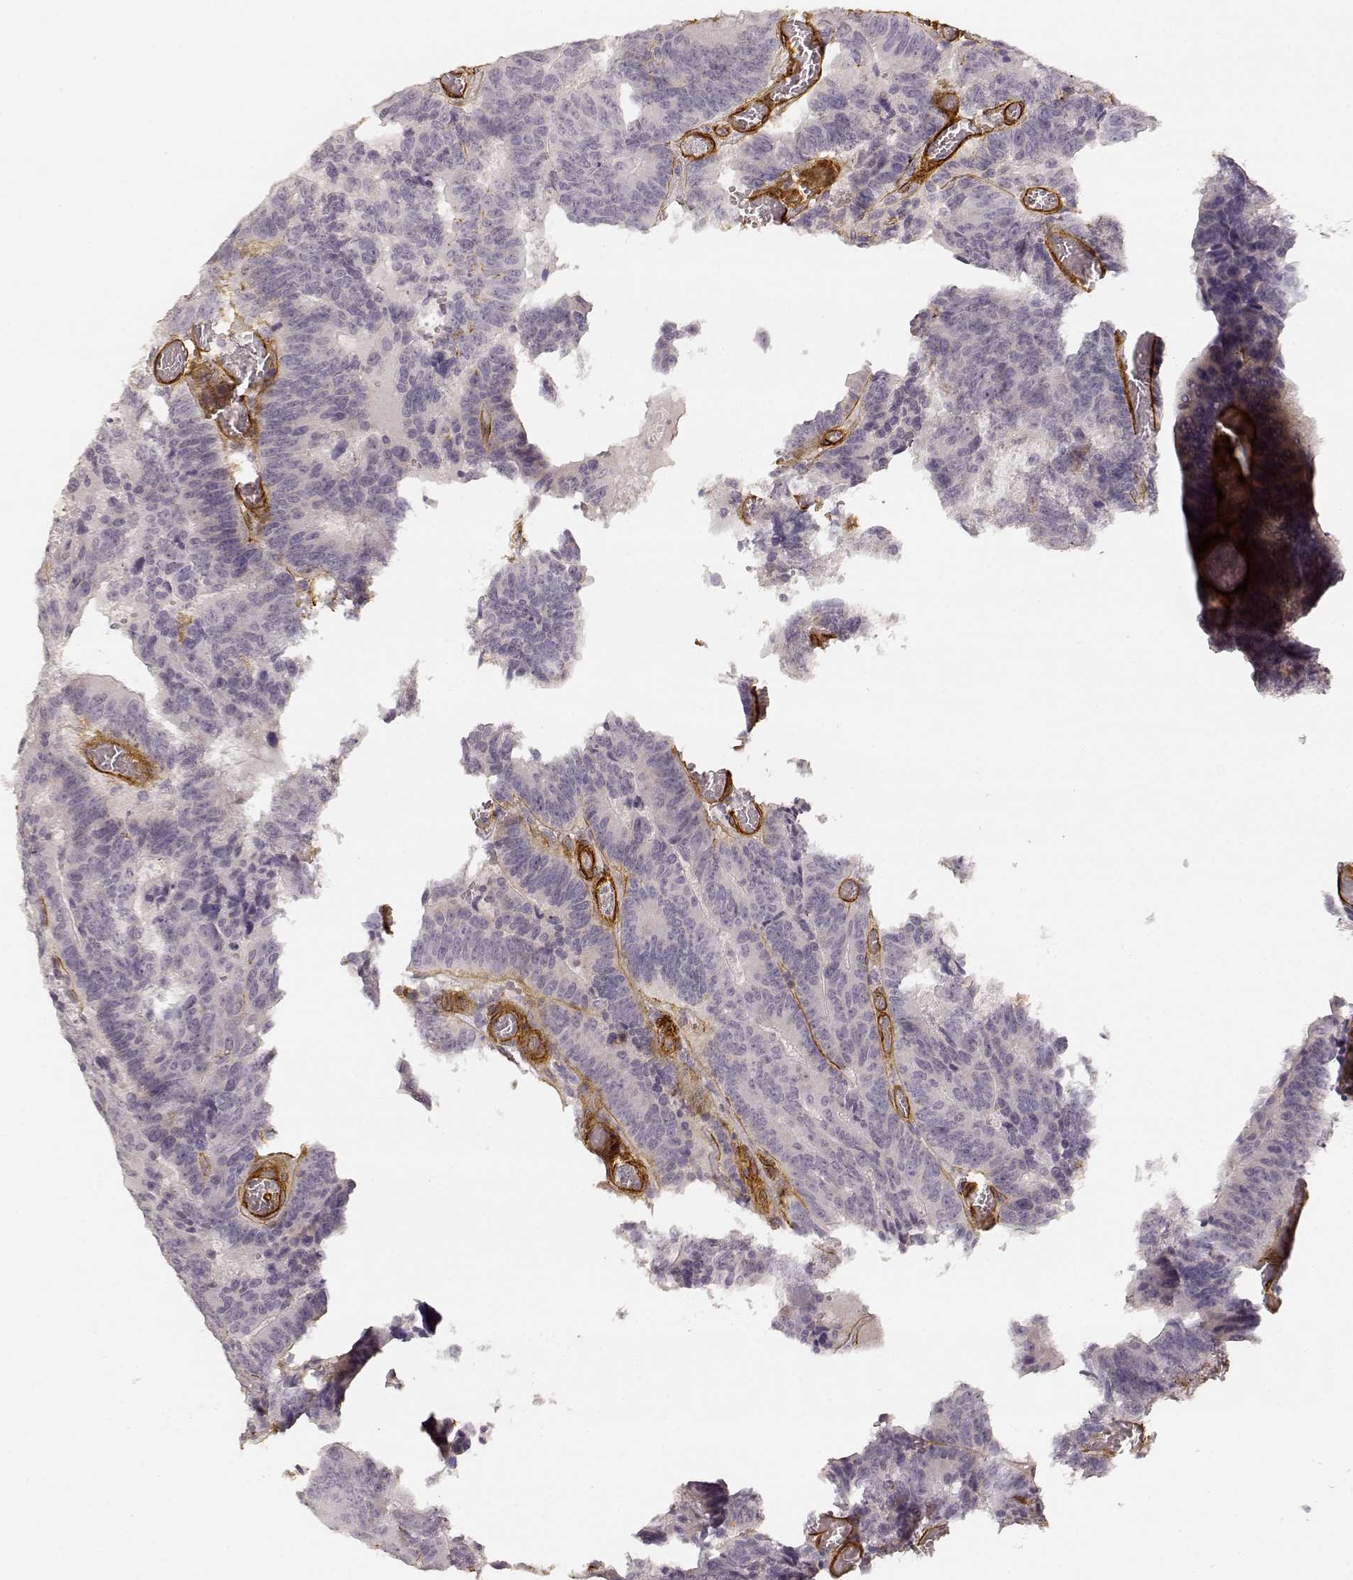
{"staining": {"intensity": "negative", "quantity": "none", "location": "none"}, "tissue": "colorectal cancer", "cell_type": "Tumor cells", "image_type": "cancer", "snomed": [{"axis": "morphology", "description": "Adenocarcinoma, NOS"}, {"axis": "topography", "description": "Colon"}], "caption": "The photomicrograph displays no significant staining in tumor cells of colorectal adenocarcinoma.", "gene": "LAMA4", "patient": {"sex": "female", "age": 82}}